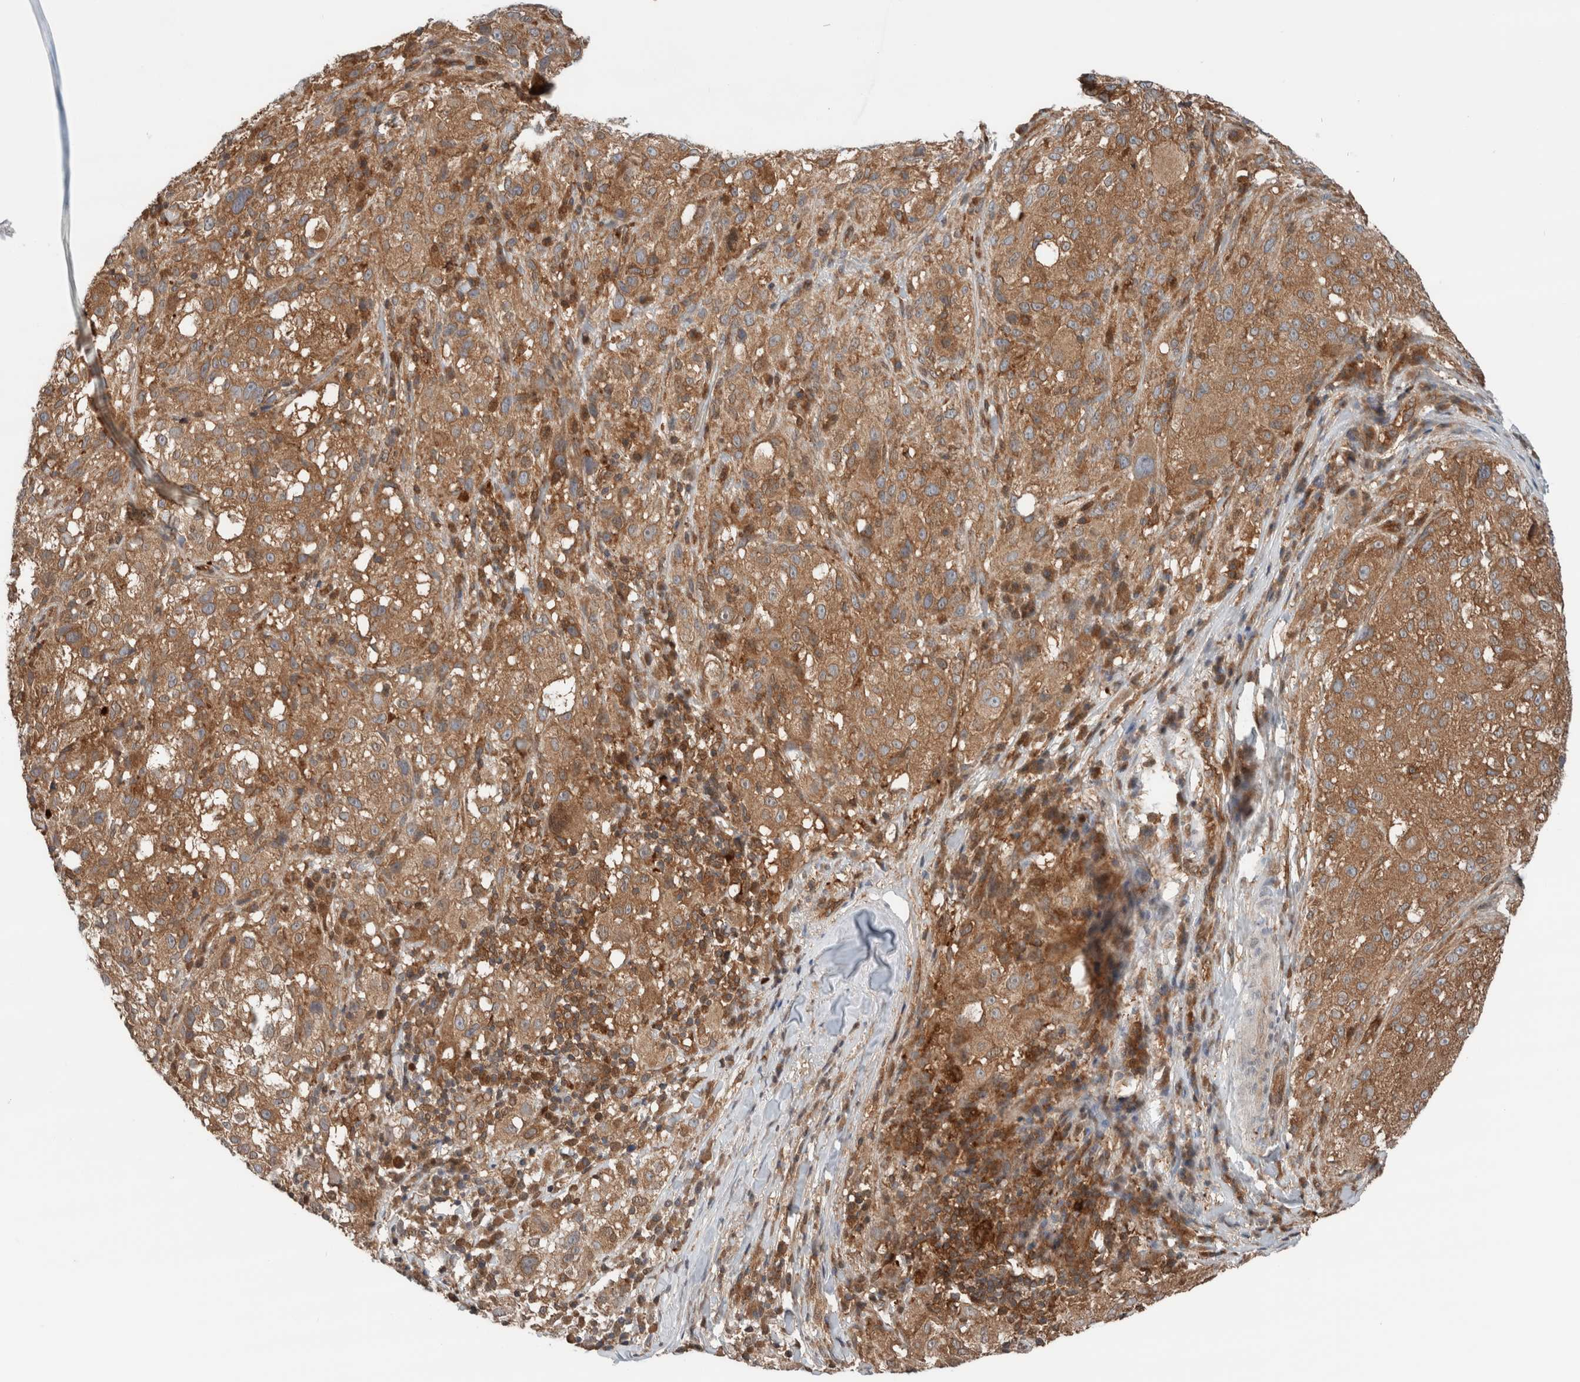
{"staining": {"intensity": "moderate", "quantity": ">75%", "location": "cytoplasmic/membranous"}, "tissue": "melanoma", "cell_type": "Tumor cells", "image_type": "cancer", "snomed": [{"axis": "morphology", "description": "Necrosis, NOS"}, {"axis": "morphology", "description": "Malignant melanoma, NOS"}, {"axis": "topography", "description": "Skin"}], "caption": "Malignant melanoma stained with IHC shows moderate cytoplasmic/membranous expression in approximately >75% of tumor cells.", "gene": "XPNPEP1", "patient": {"sex": "female", "age": 87}}